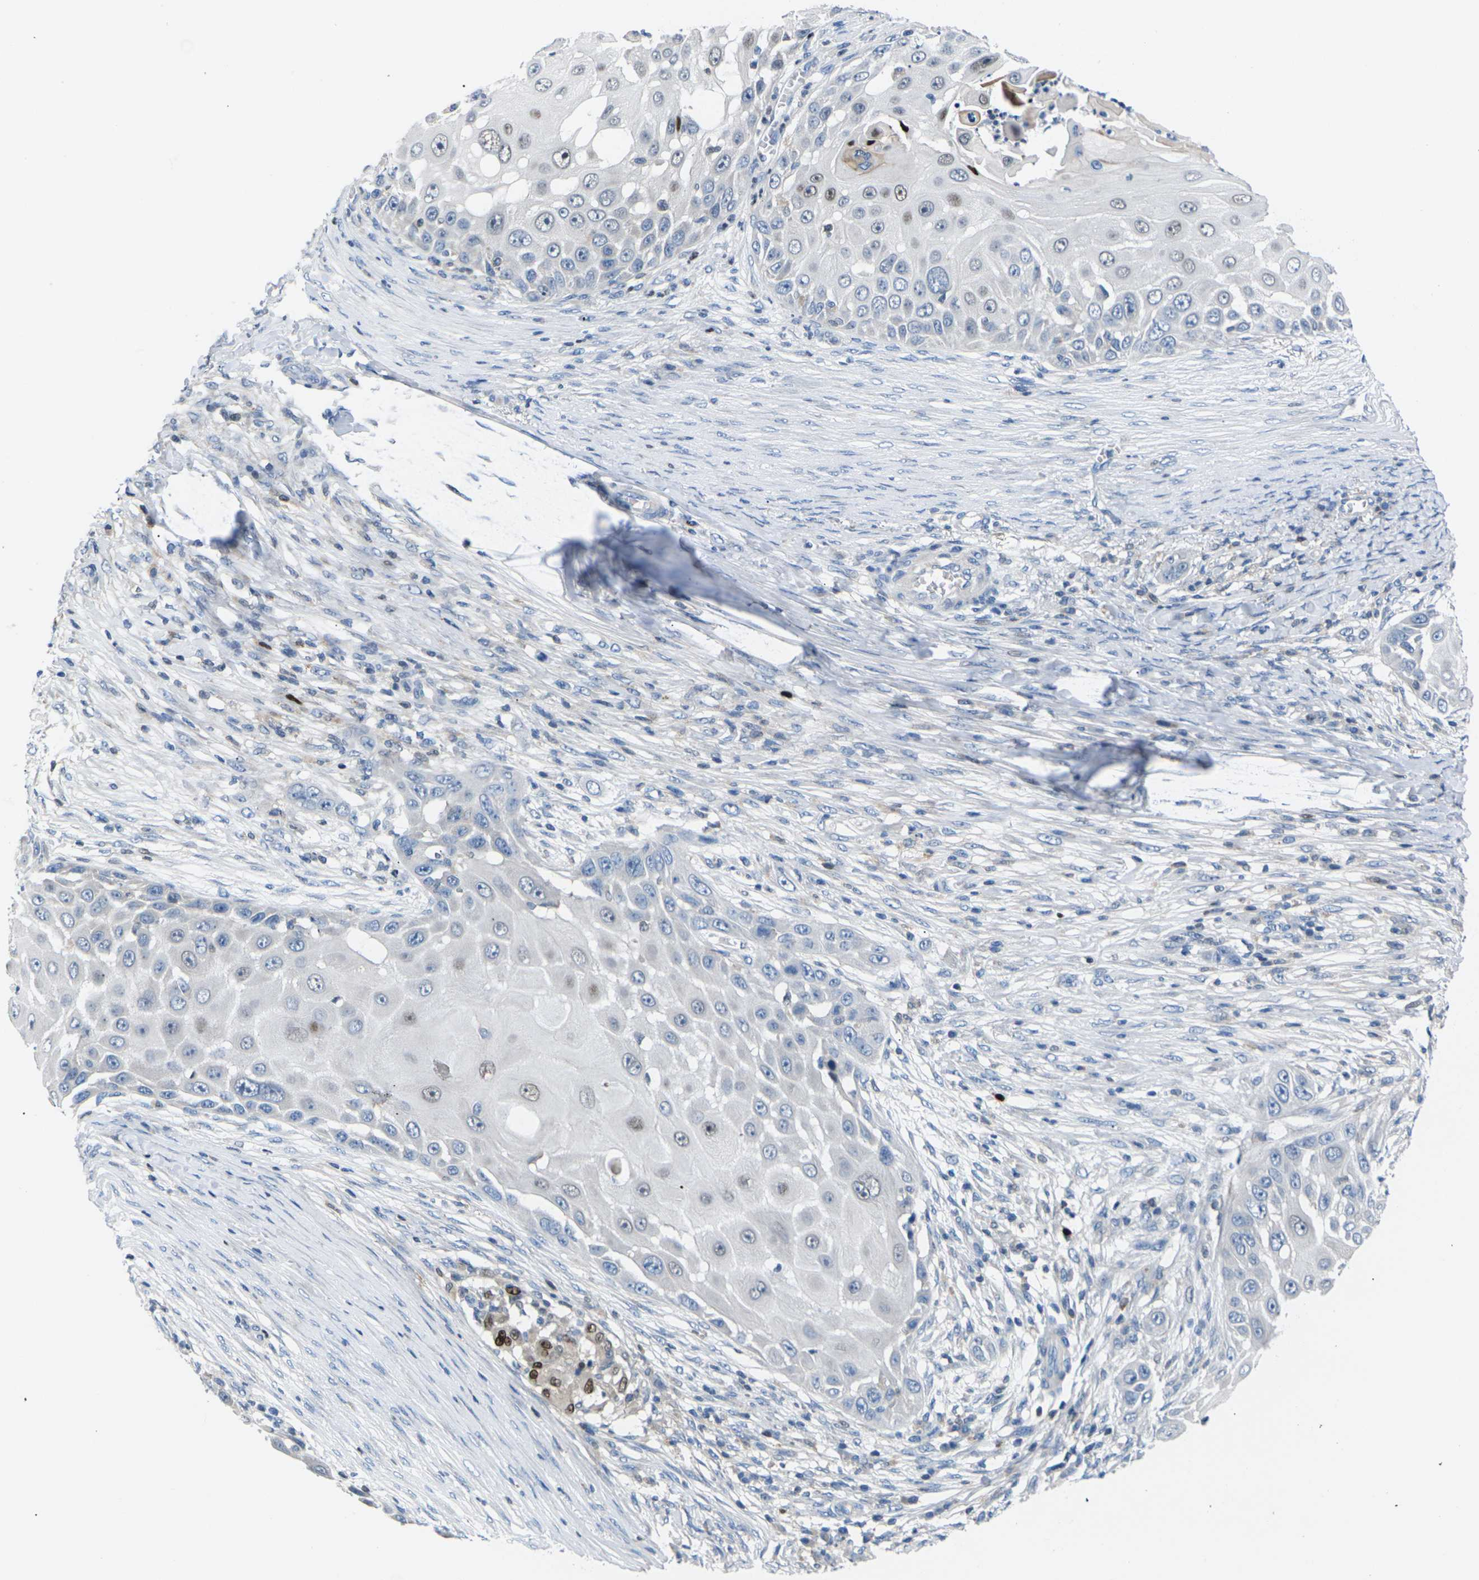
{"staining": {"intensity": "moderate", "quantity": "<25%", "location": "nuclear"}, "tissue": "skin cancer", "cell_type": "Tumor cells", "image_type": "cancer", "snomed": [{"axis": "morphology", "description": "Squamous cell carcinoma, NOS"}, {"axis": "topography", "description": "Skin"}], "caption": "A brown stain highlights moderate nuclear expression of a protein in skin cancer tumor cells. (Brightfield microscopy of DAB IHC at high magnification).", "gene": "RPS6KA3", "patient": {"sex": "female", "age": 44}}